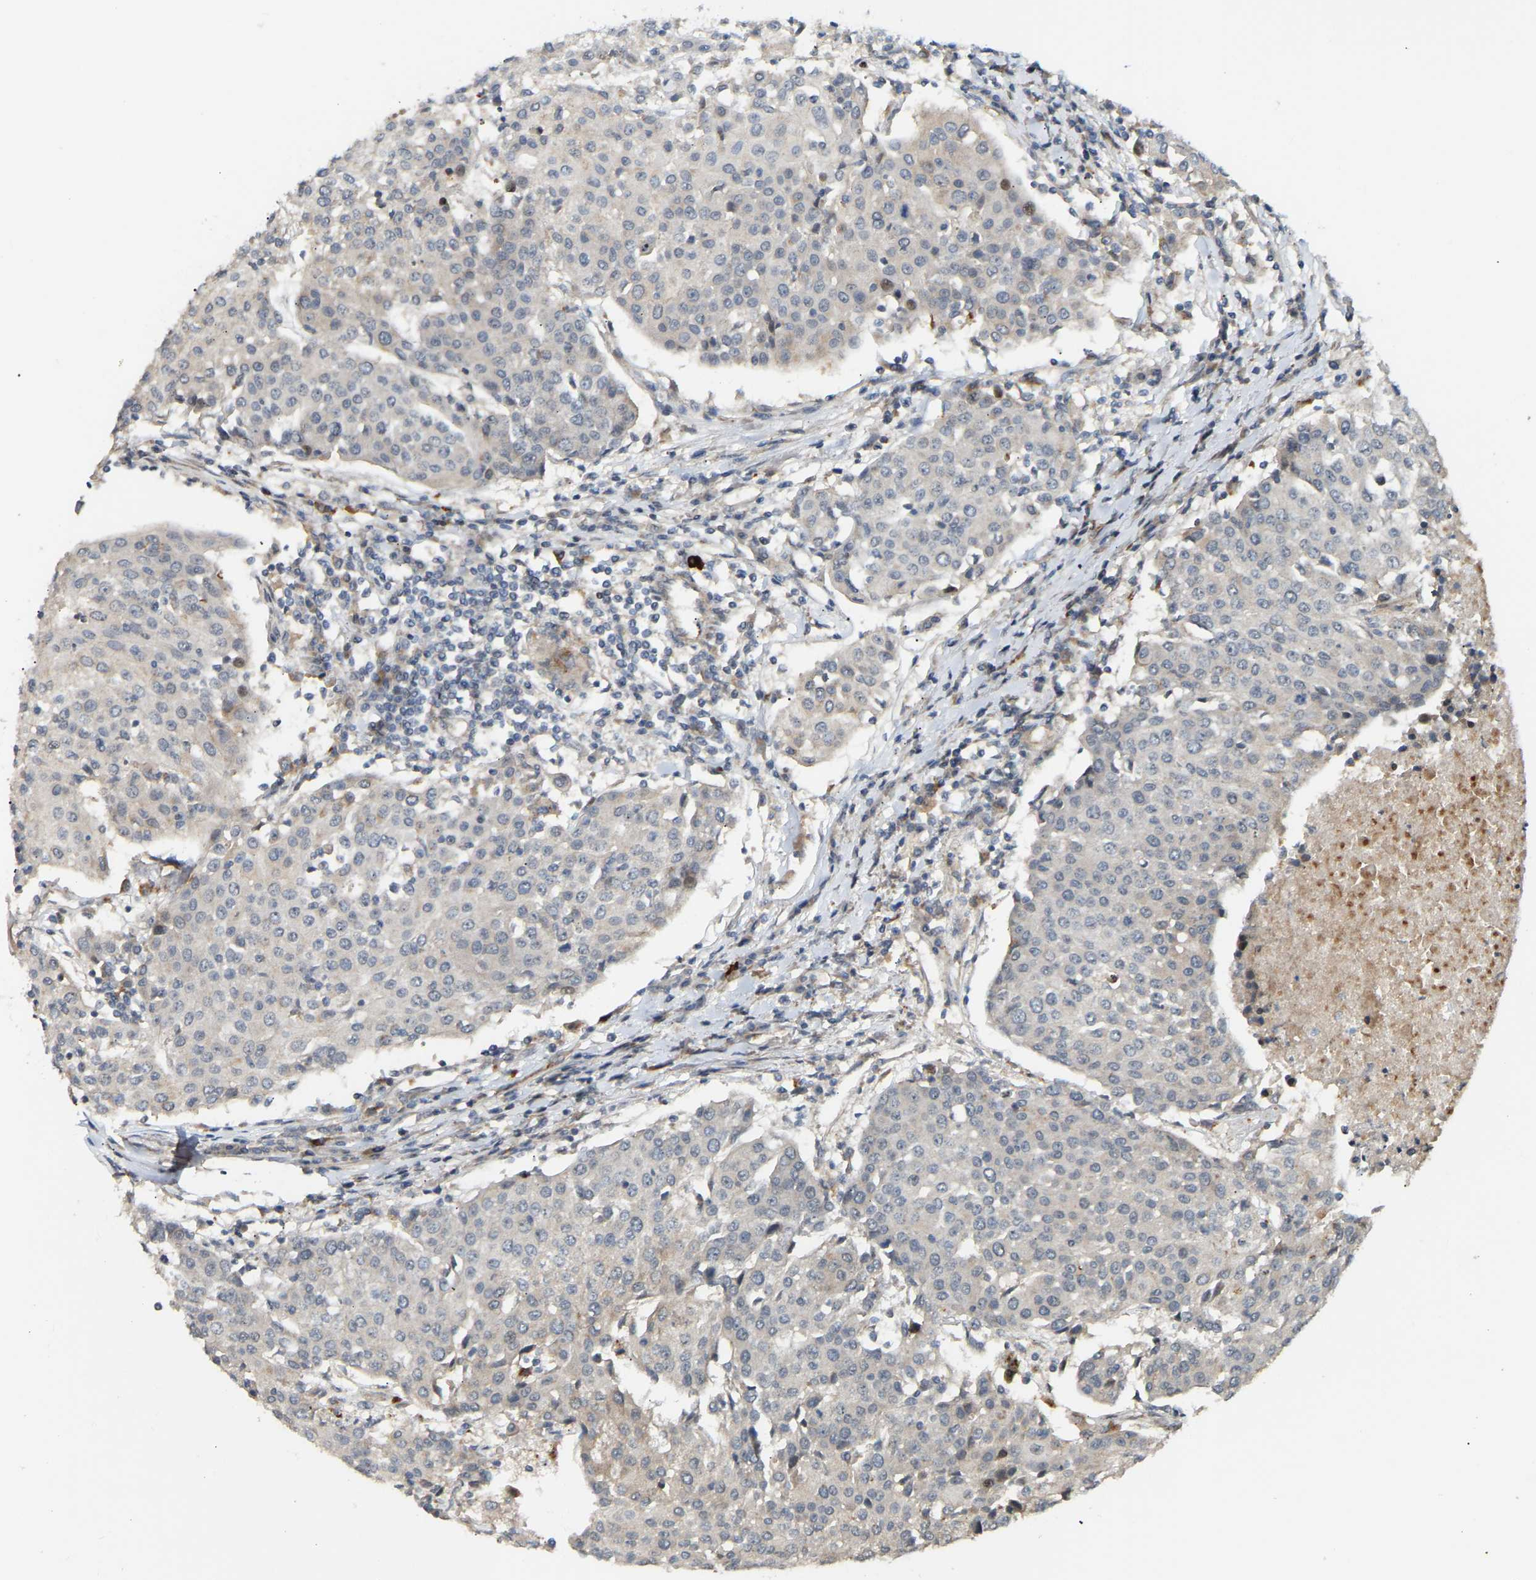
{"staining": {"intensity": "weak", "quantity": "<25%", "location": "cytoplasmic/membranous,nuclear"}, "tissue": "urothelial cancer", "cell_type": "Tumor cells", "image_type": "cancer", "snomed": [{"axis": "morphology", "description": "Urothelial carcinoma, High grade"}, {"axis": "topography", "description": "Urinary bladder"}], "caption": "This photomicrograph is of urothelial cancer stained with immunohistochemistry (IHC) to label a protein in brown with the nuclei are counter-stained blue. There is no positivity in tumor cells. (Immunohistochemistry, brightfield microscopy, high magnification).", "gene": "POGLUT2", "patient": {"sex": "female", "age": 85}}